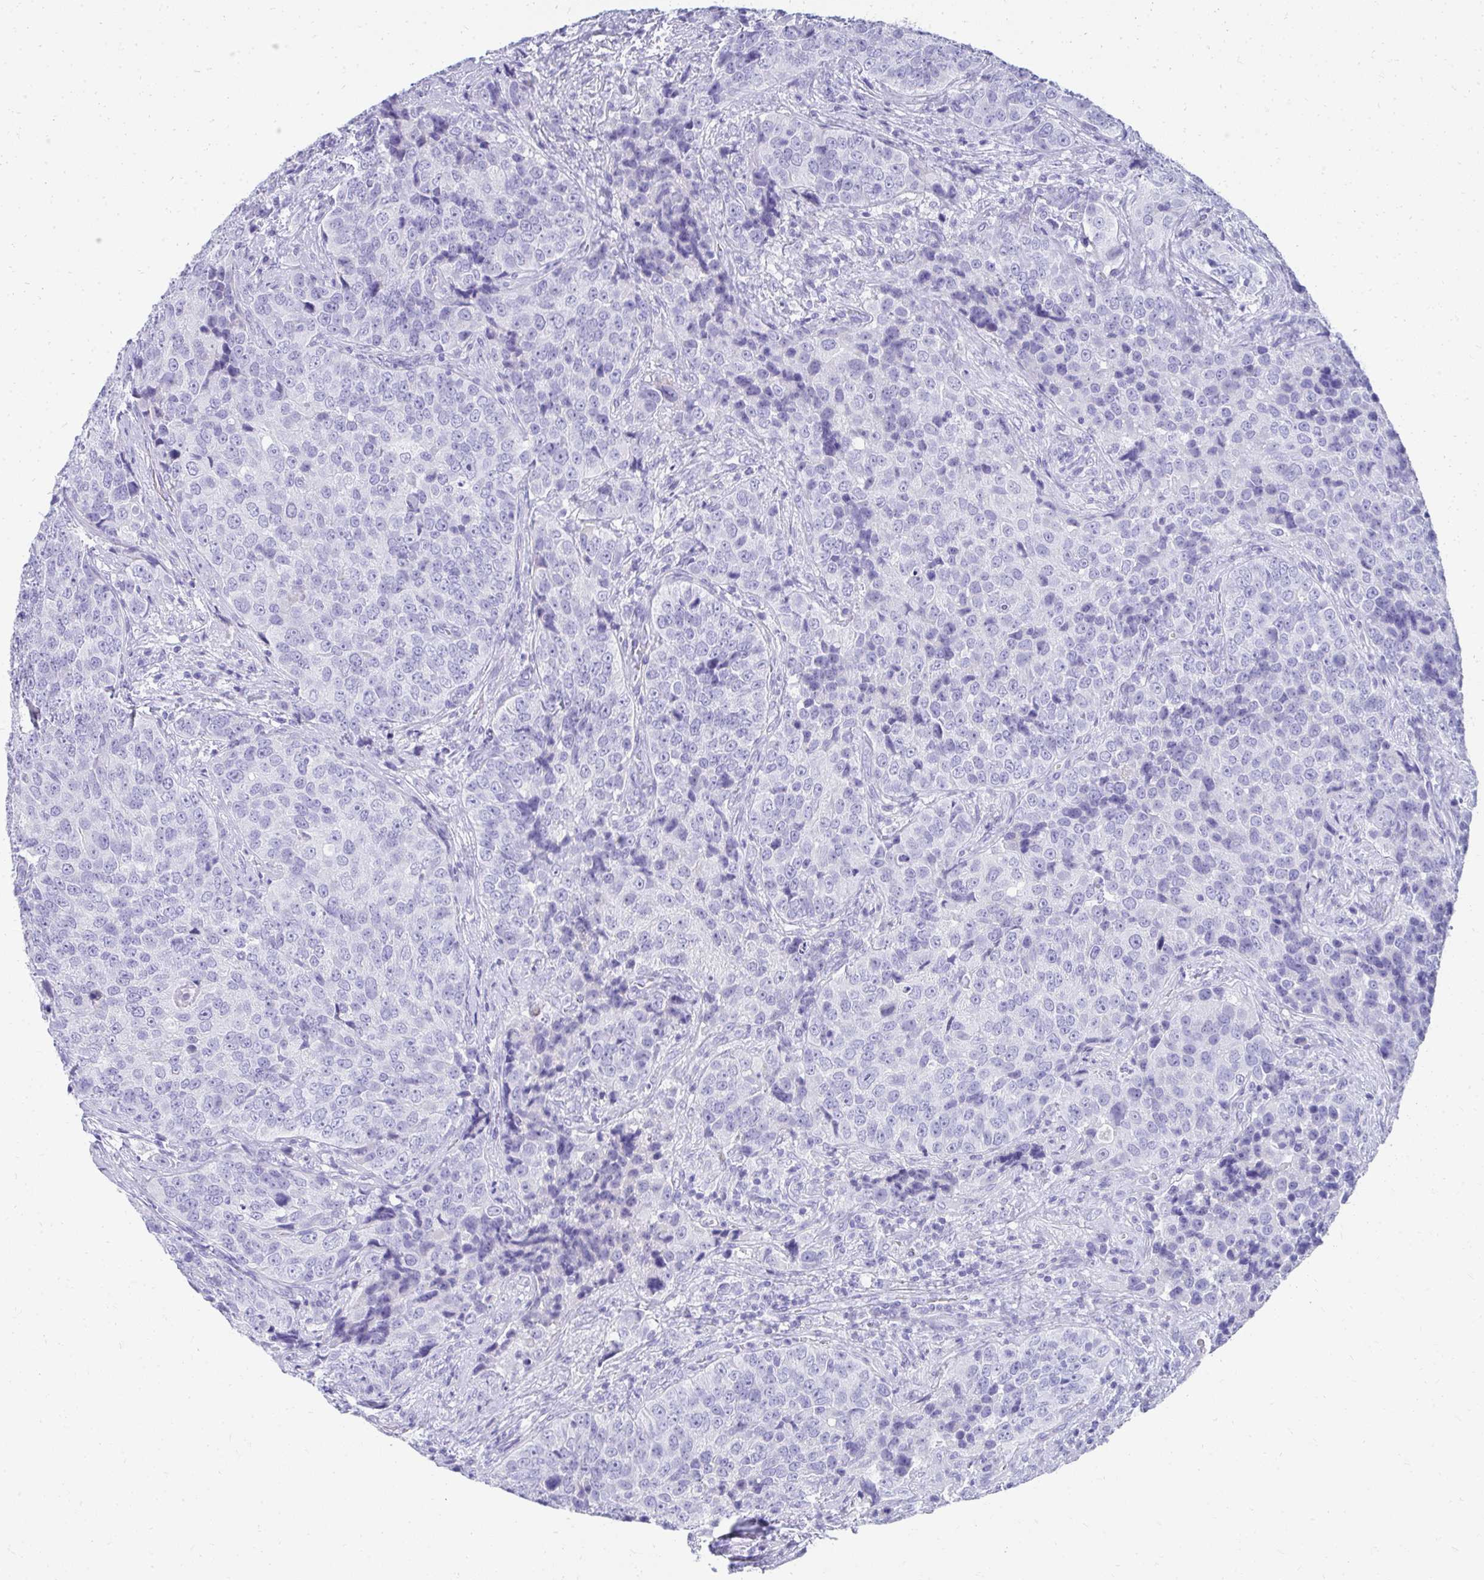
{"staining": {"intensity": "negative", "quantity": "none", "location": "none"}, "tissue": "urothelial cancer", "cell_type": "Tumor cells", "image_type": "cancer", "snomed": [{"axis": "morphology", "description": "Urothelial carcinoma, NOS"}, {"axis": "topography", "description": "Urinary bladder"}], "caption": "Tumor cells show no significant protein positivity in transitional cell carcinoma. (DAB IHC with hematoxylin counter stain).", "gene": "TNNT1", "patient": {"sex": "male", "age": 52}}